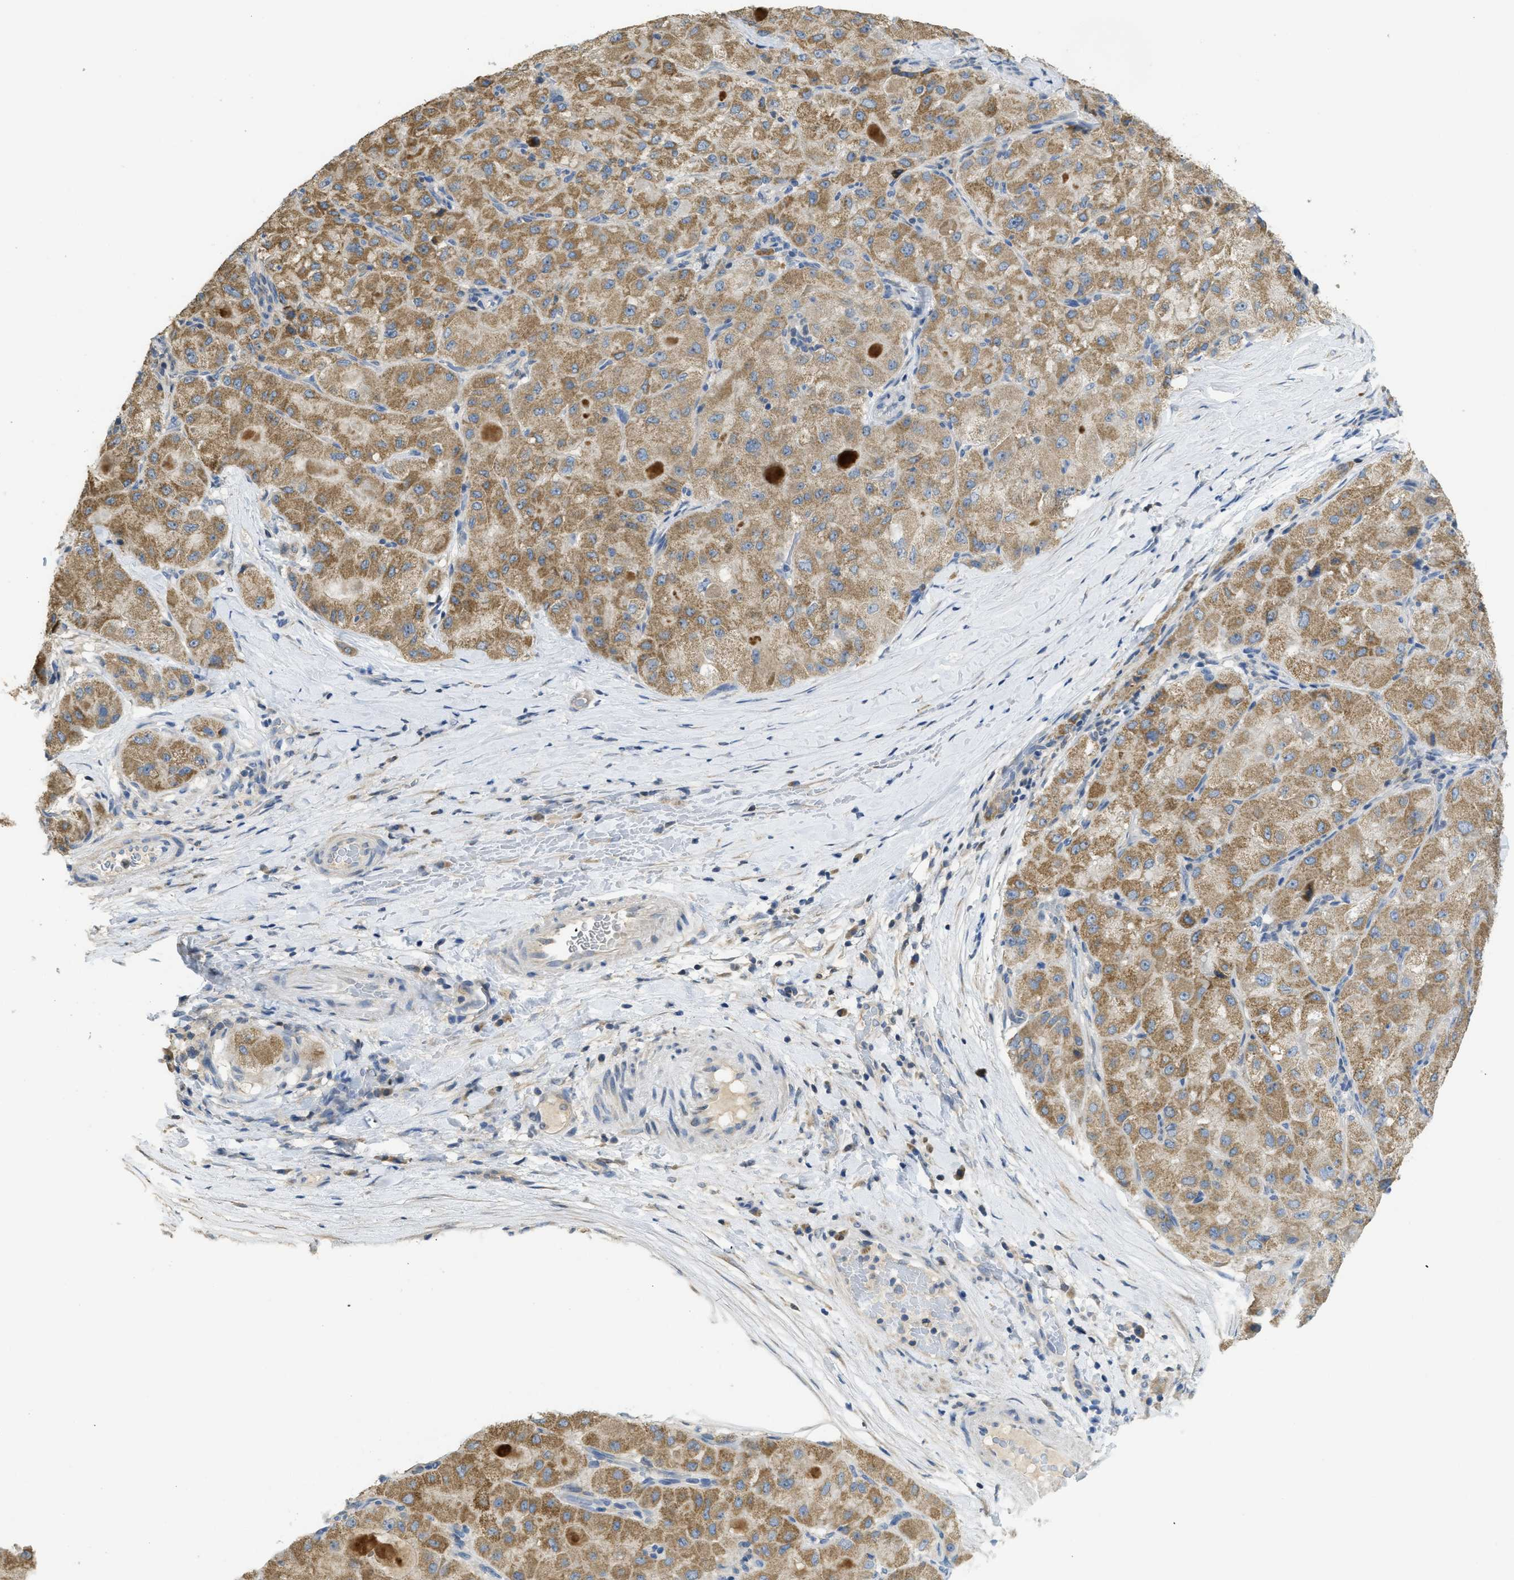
{"staining": {"intensity": "moderate", "quantity": ">75%", "location": "cytoplasmic/membranous"}, "tissue": "liver cancer", "cell_type": "Tumor cells", "image_type": "cancer", "snomed": [{"axis": "morphology", "description": "Carcinoma, Hepatocellular, NOS"}, {"axis": "topography", "description": "Liver"}], "caption": "High-power microscopy captured an immunohistochemistry histopathology image of liver cancer (hepatocellular carcinoma), revealing moderate cytoplasmic/membranous positivity in about >75% of tumor cells. The protein of interest is shown in brown color, while the nuclei are stained blue.", "gene": "SFXN2", "patient": {"sex": "male", "age": 80}}